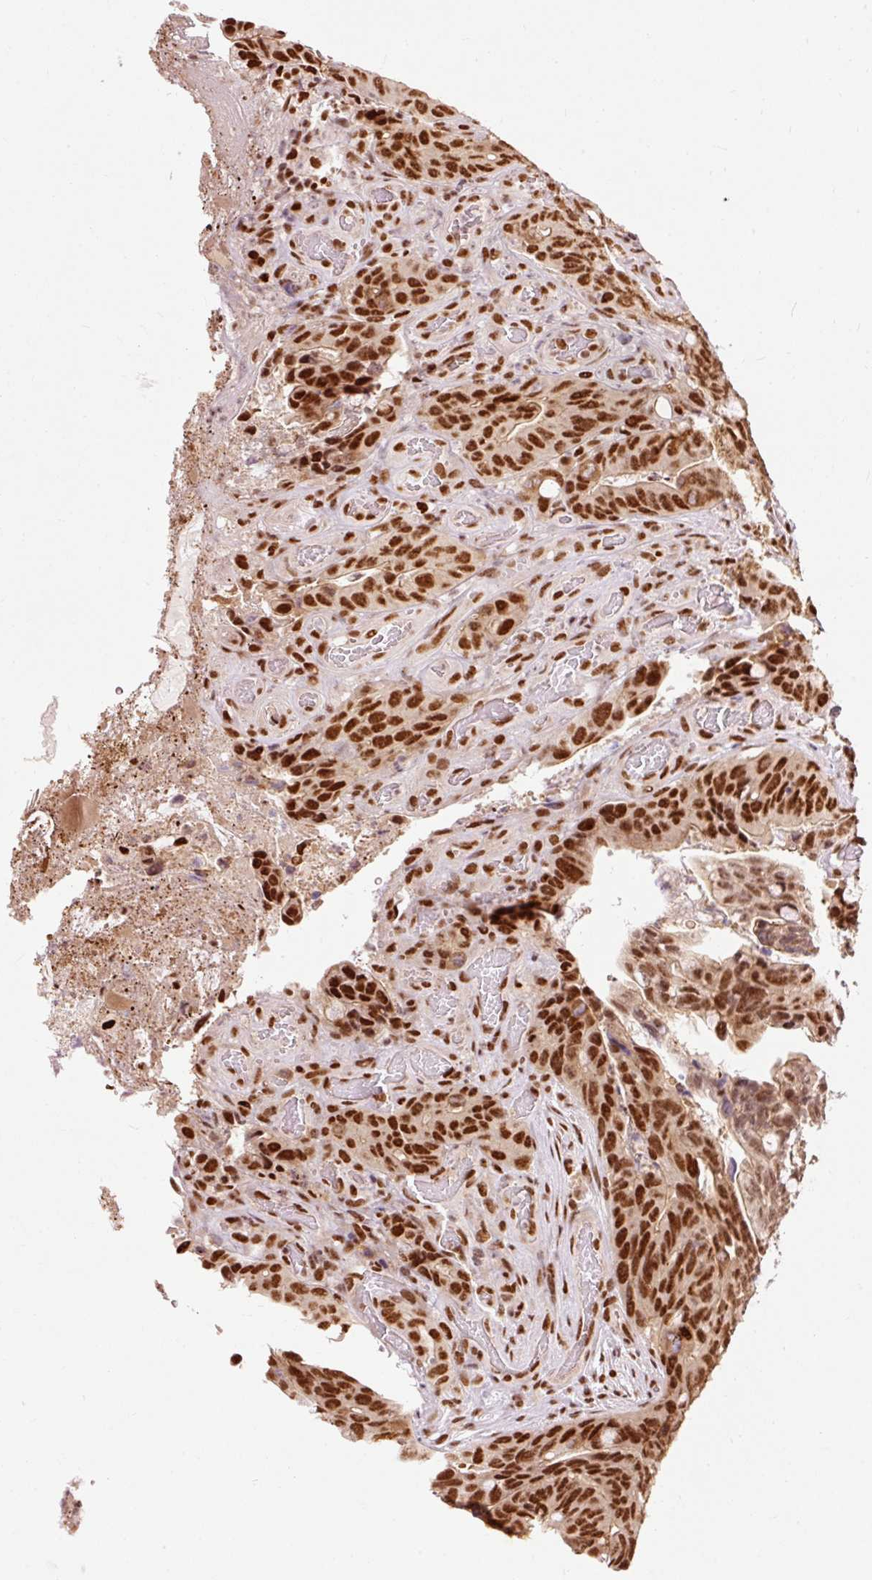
{"staining": {"intensity": "strong", "quantity": ">75%", "location": "nuclear"}, "tissue": "colorectal cancer", "cell_type": "Tumor cells", "image_type": "cancer", "snomed": [{"axis": "morphology", "description": "Adenocarcinoma, NOS"}, {"axis": "topography", "description": "Colon"}], "caption": "Immunohistochemical staining of adenocarcinoma (colorectal) shows high levels of strong nuclear protein expression in approximately >75% of tumor cells.", "gene": "ZBTB44", "patient": {"sex": "female", "age": 82}}